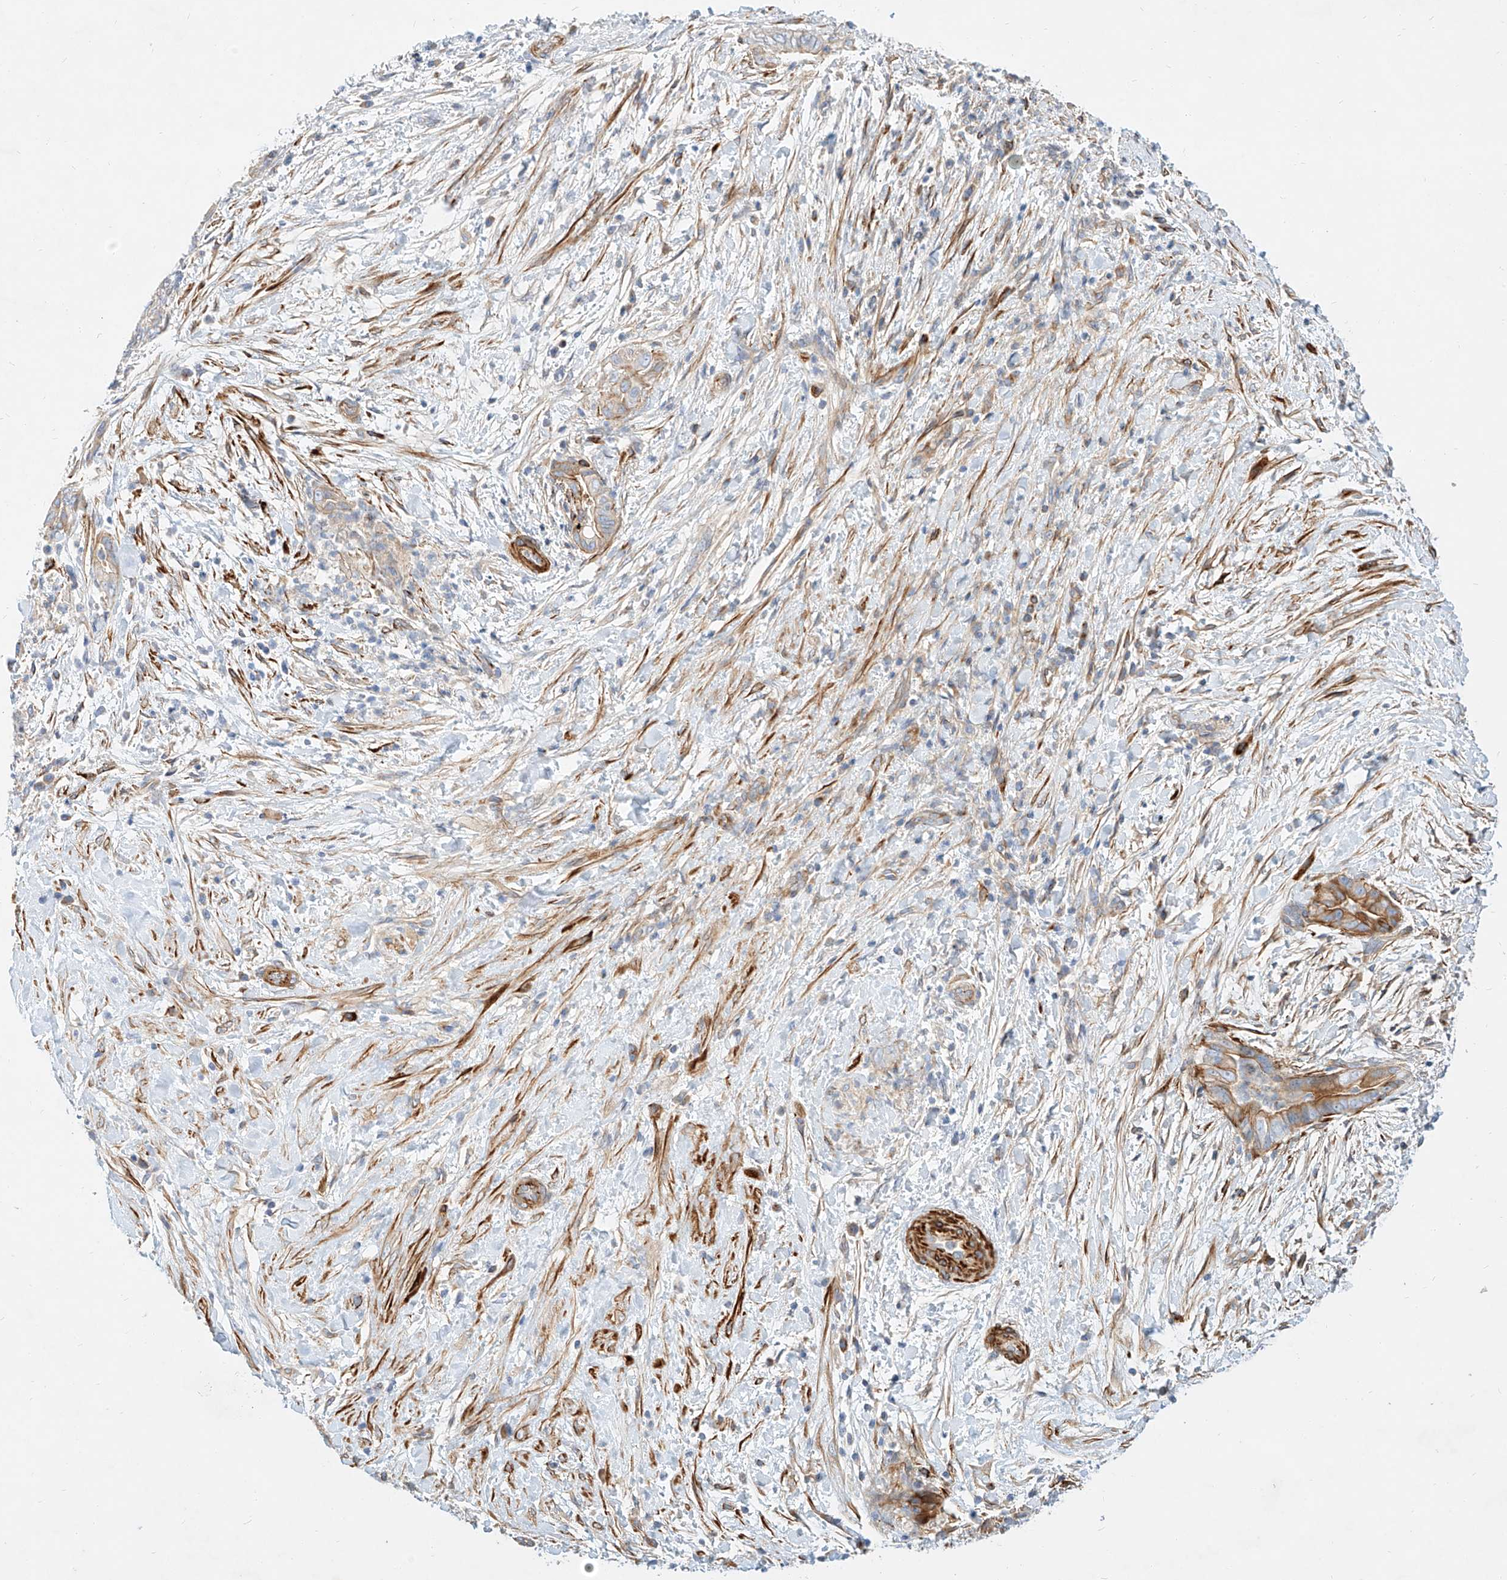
{"staining": {"intensity": "weak", "quantity": "<25%", "location": "cytoplasmic/membranous"}, "tissue": "pancreatic cancer", "cell_type": "Tumor cells", "image_type": "cancer", "snomed": [{"axis": "morphology", "description": "Adenocarcinoma, NOS"}, {"axis": "topography", "description": "Pancreas"}], "caption": "DAB (3,3'-diaminobenzidine) immunohistochemical staining of pancreatic cancer shows no significant expression in tumor cells.", "gene": "KCNH5", "patient": {"sex": "male", "age": 75}}